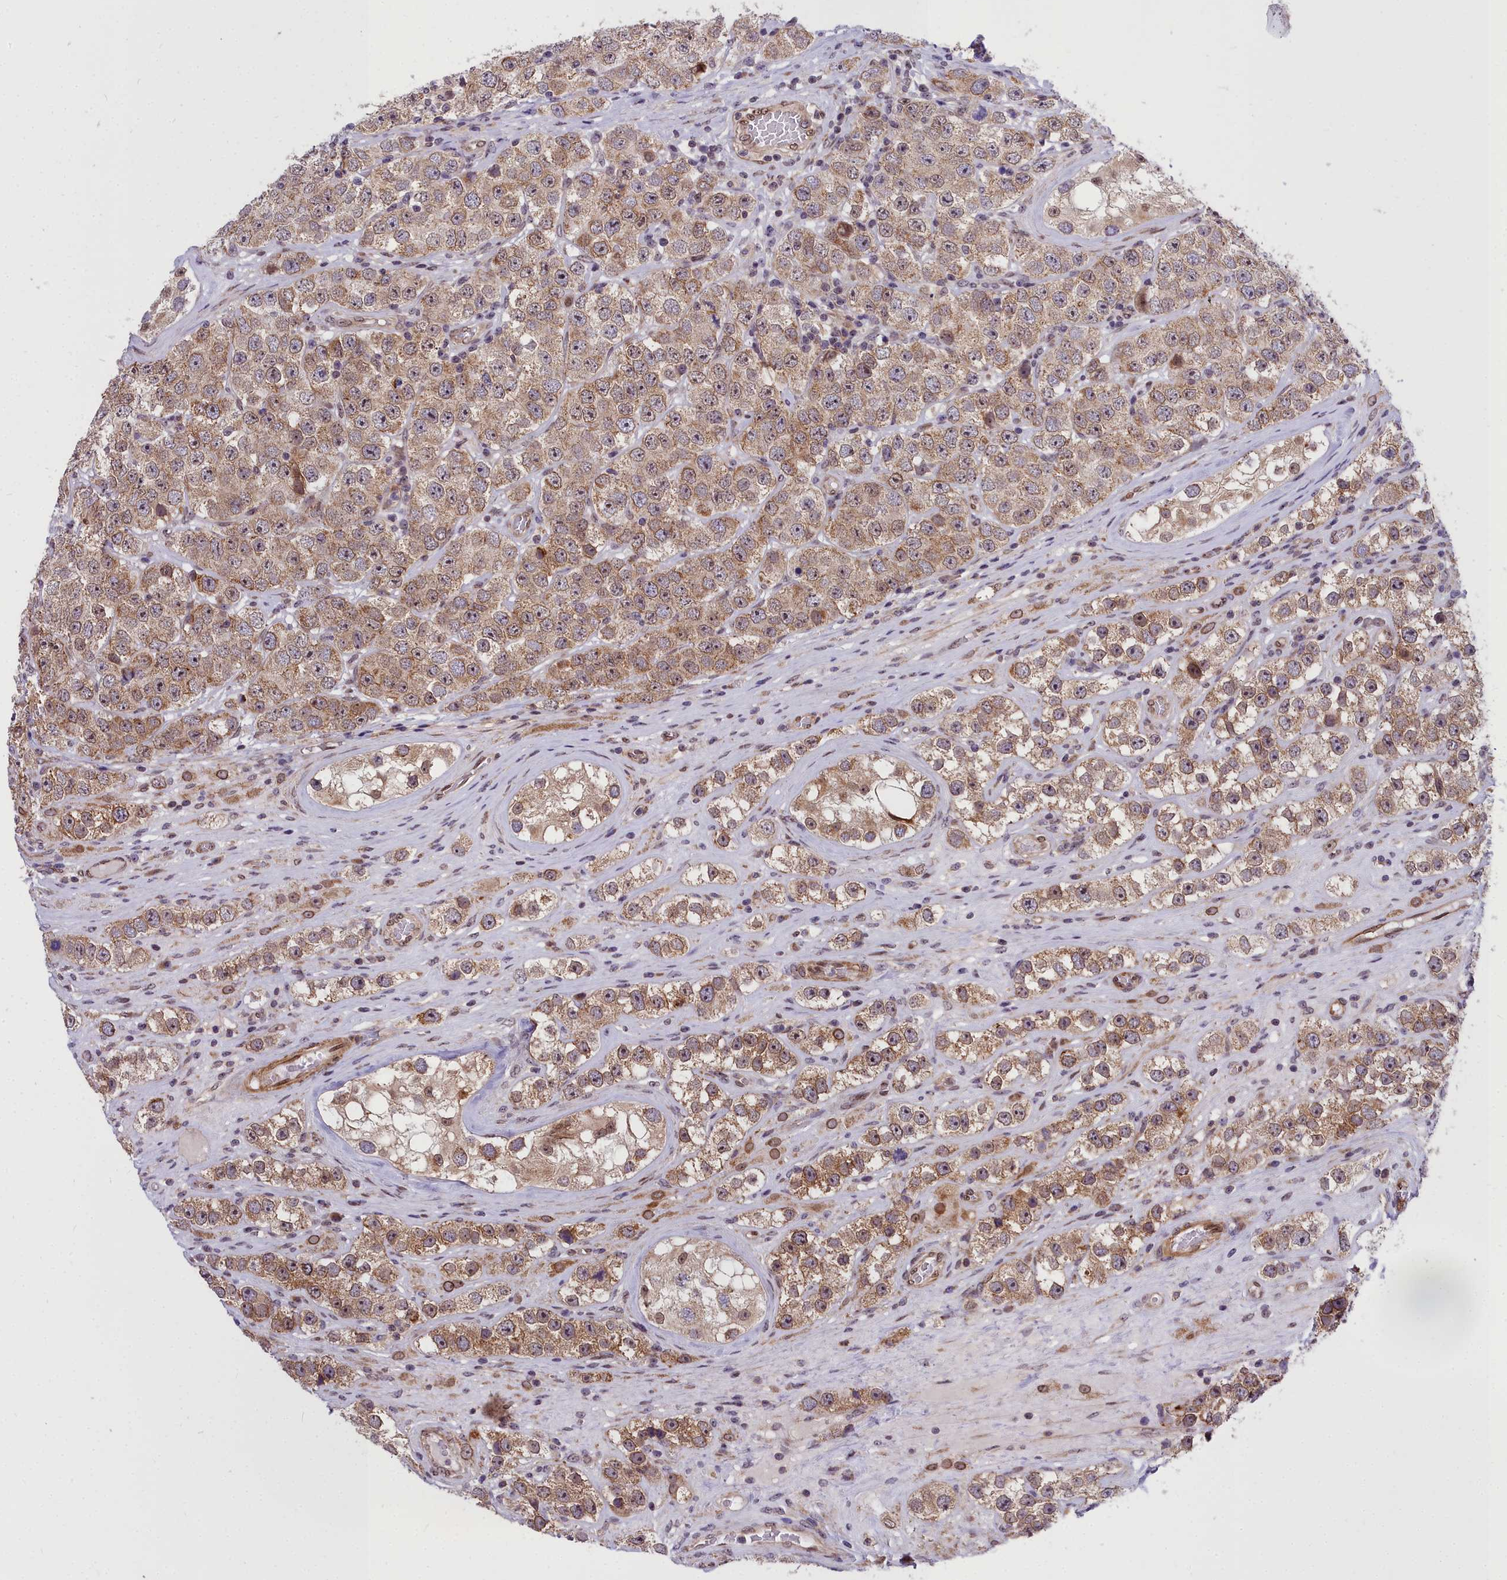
{"staining": {"intensity": "moderate", "quantity": ">75%", "location": "cytoplasmic/membranous,nuclear"}, "tissue": "testis cancer", "cell_type": "Tumor cells", "image_type": "cancer", "snomed": [{"axis": "morphology", "description": "Seminoma, NOS"}, {"axis": "topography", "description": "Testis"}], "caption": "Immunohistochemistry staining of testis cancer (seminoma), which exhibits medium levels of moderate cytoplasmic/membranous and nuclear positivity in about >75% of tumor cells indicating moderate cytoplasmic/membranous and nuclear protein positivity. The staining was performed using DAB (brown) for protein detection and nuclei were counterstained in hematoxylin (blue).", "gene": "ABCB8", "patient": {"sex": "male", "age": 28}}